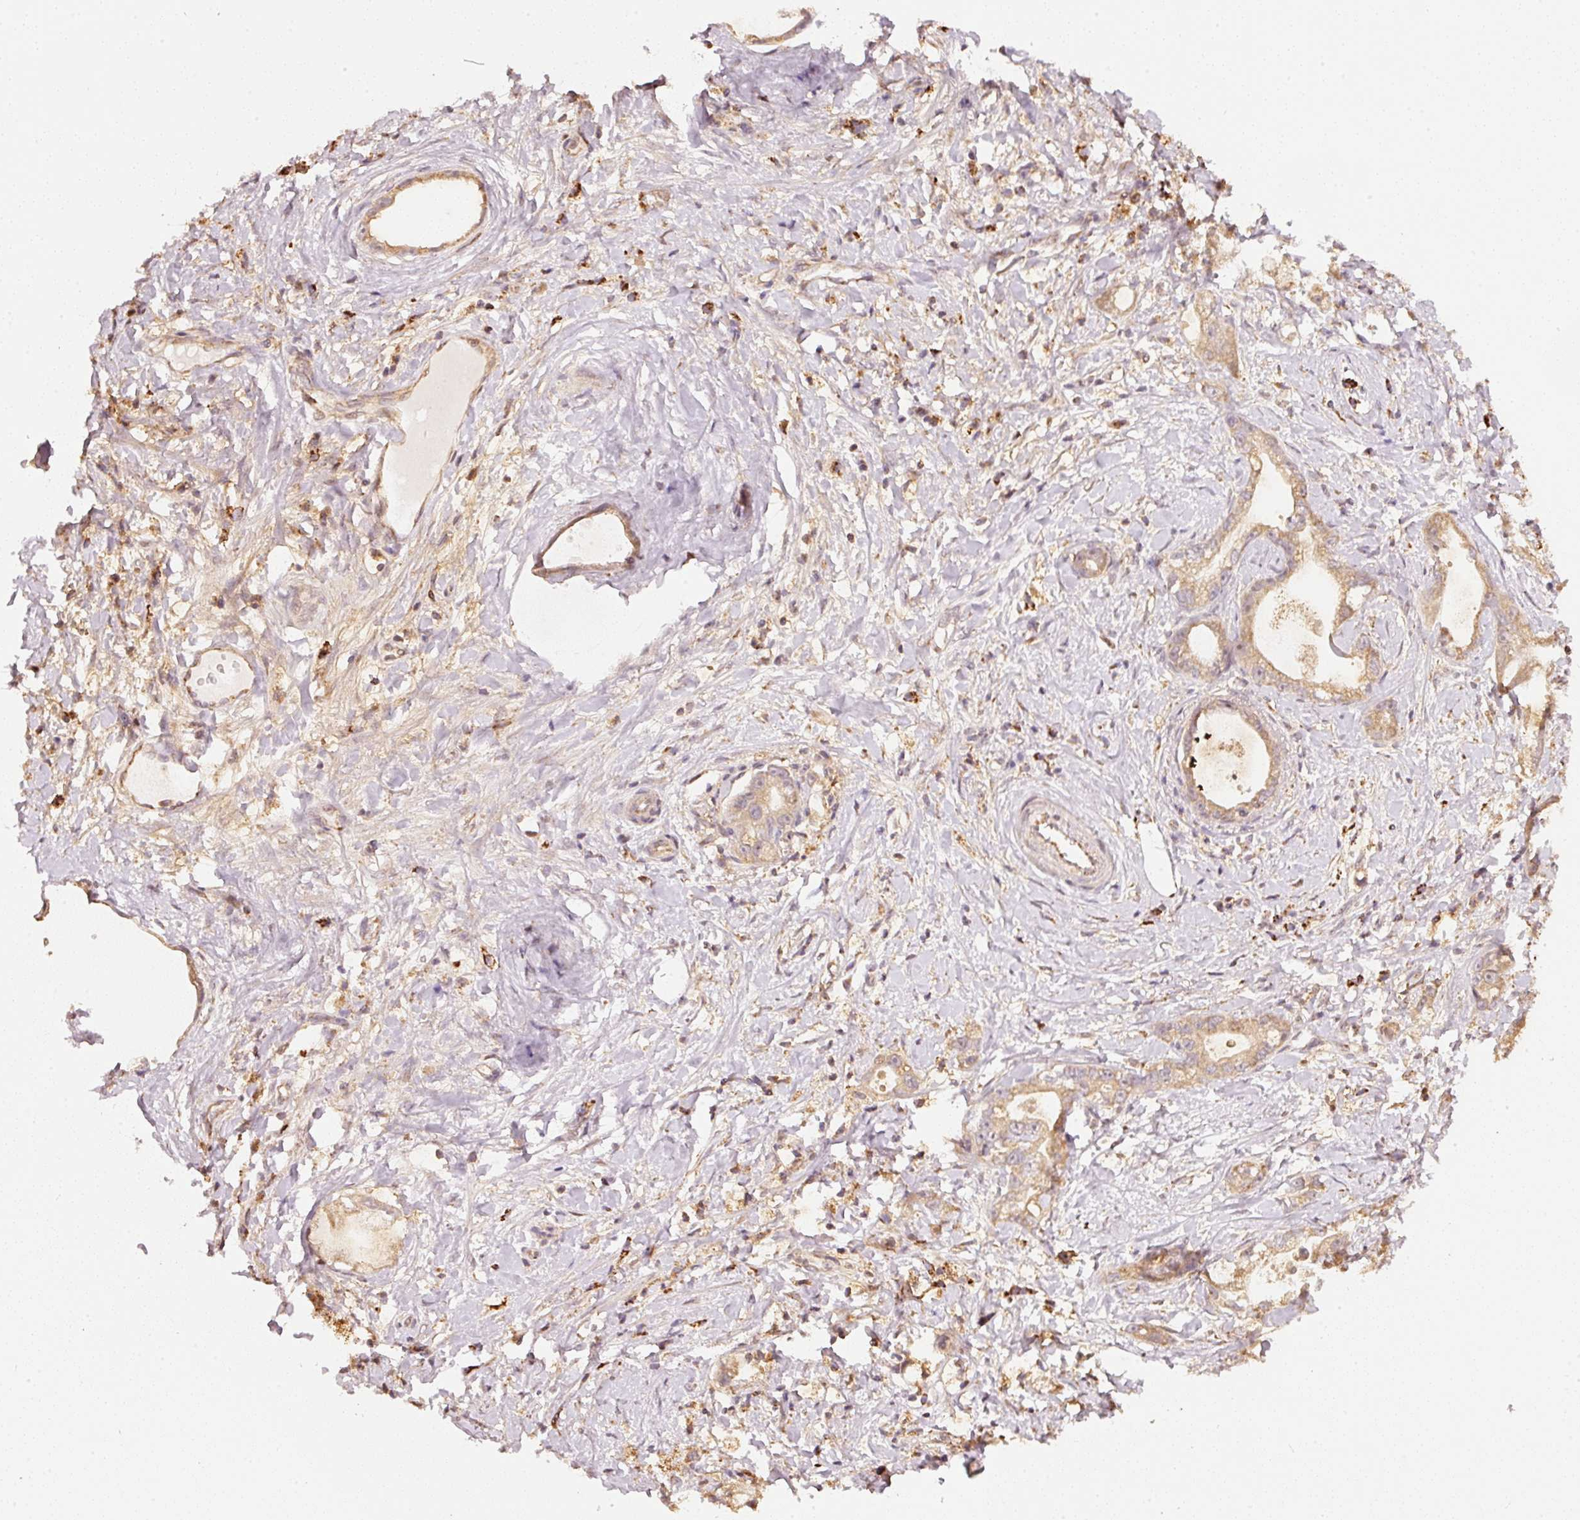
{"staining": {"intensity": "moderate", "quantity": ">75%", "location": "cytoplasmic/membranous"}, "tissue": "stomach cancer", "cell_type": "Tumor cells", "image_type": "cancer", "snomed": [{"axis": "morphology", "description": "Adenocarcinoma, NOS"}, {"axis": "topography", "description": "Stomach"}], "caption": "A brown stain highlights moderate cytoplasmic/membranous positivity of a protein in stomach cancer (adenocarcinoma) tumor cells.", "gene": "RAB35", "patient": {"sex": "male", "age": 55}}